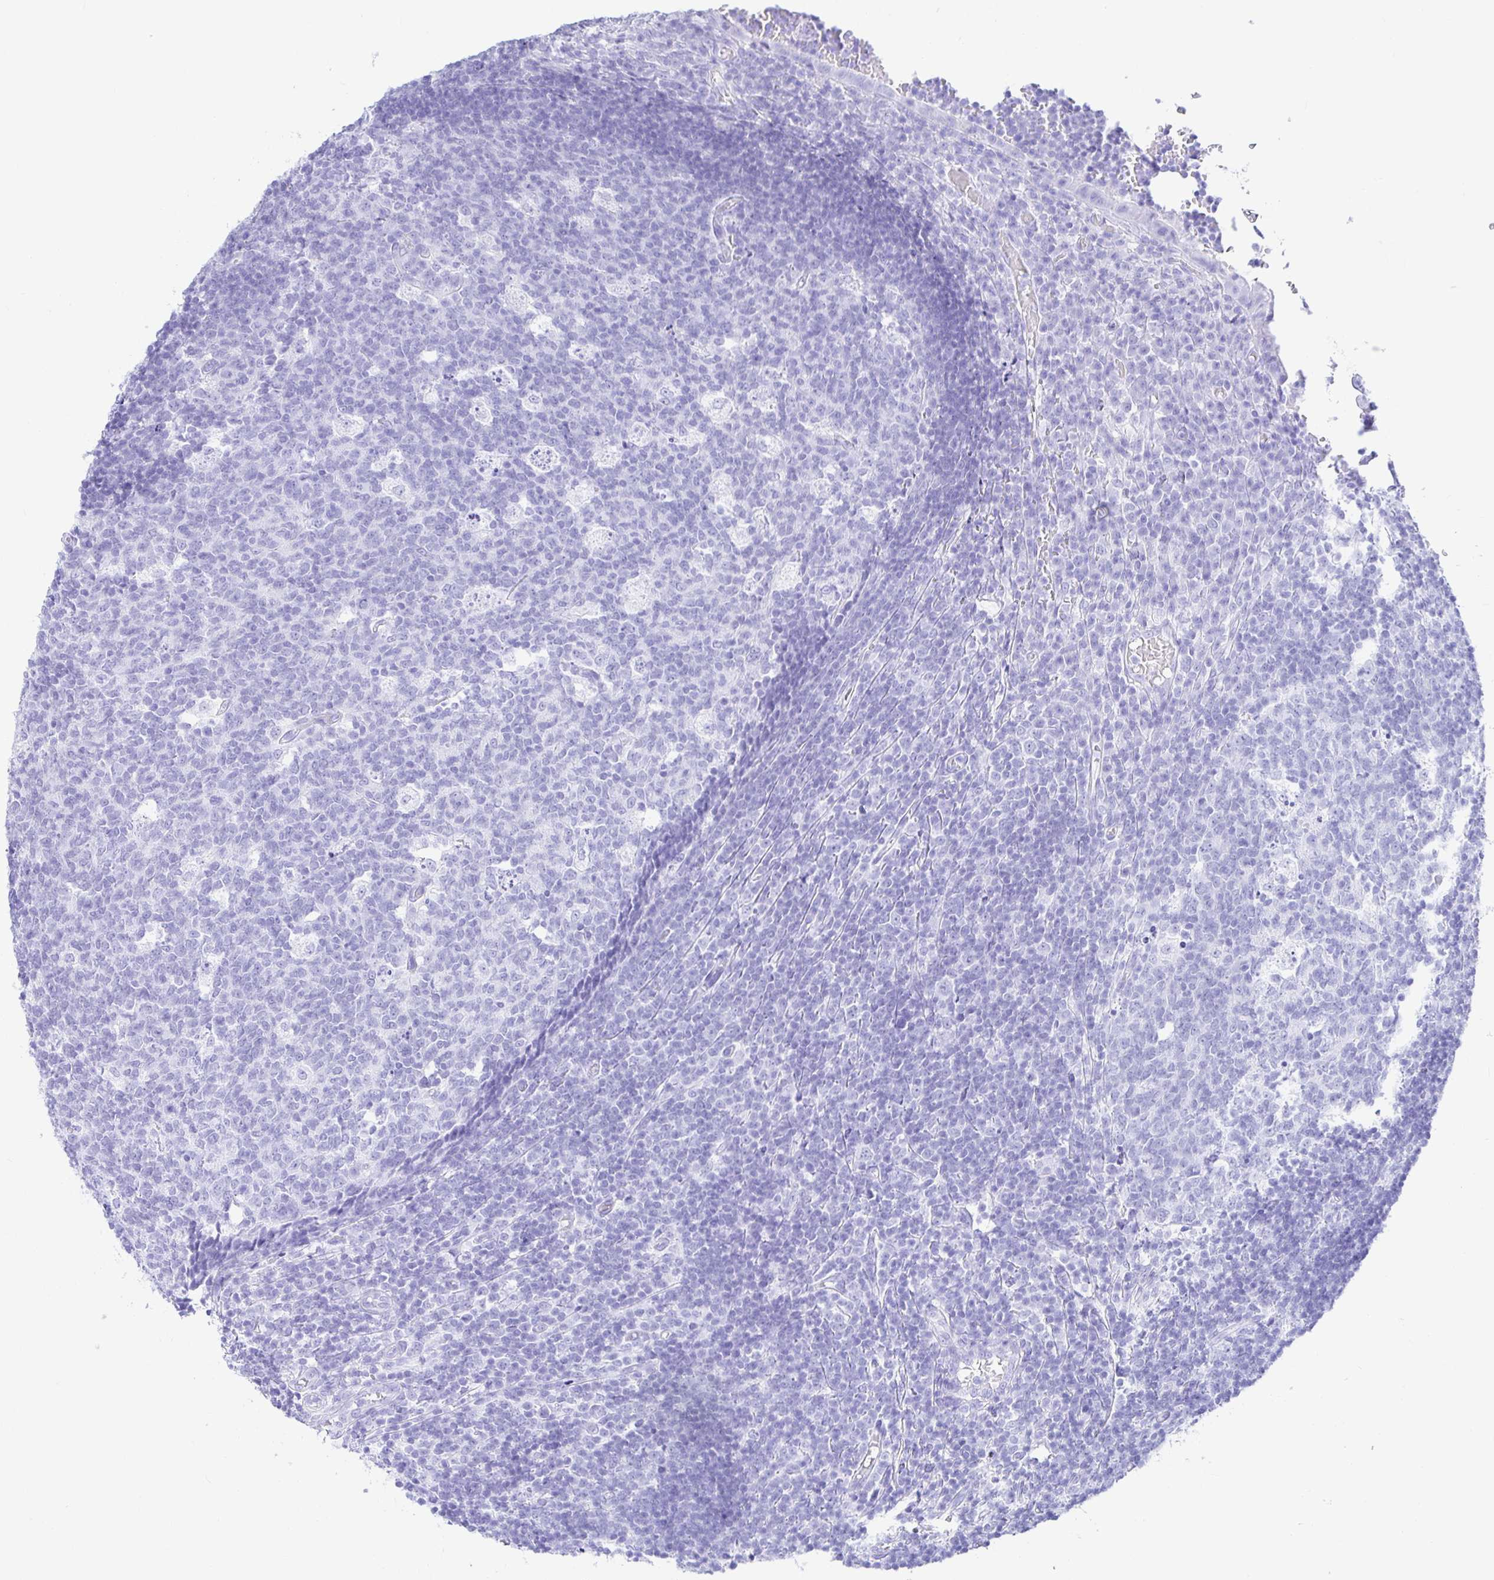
{"staining": {"intensity": "negative", "quantity": "none", "location": "none"}, "tissue": "appendix", "cell_type": "Glandular cells", "image_type": "normal", "snomed": [{"axis": "morphology", "description": "Normal tissue, NOS"}, {"axis": "topography", "description": "Appendix"}], "caption": "Unremarkable appendix was stained to show a protein in brown. There is no significant staining in glandular cells. The staining was performed using DAB to visualize the protein expression in brown, while the nuclei were stained in blue with hematoxylin (Magnification: 20x).", "gene": "EZHIP", "patient": {"sex": "male", "age": 18}}